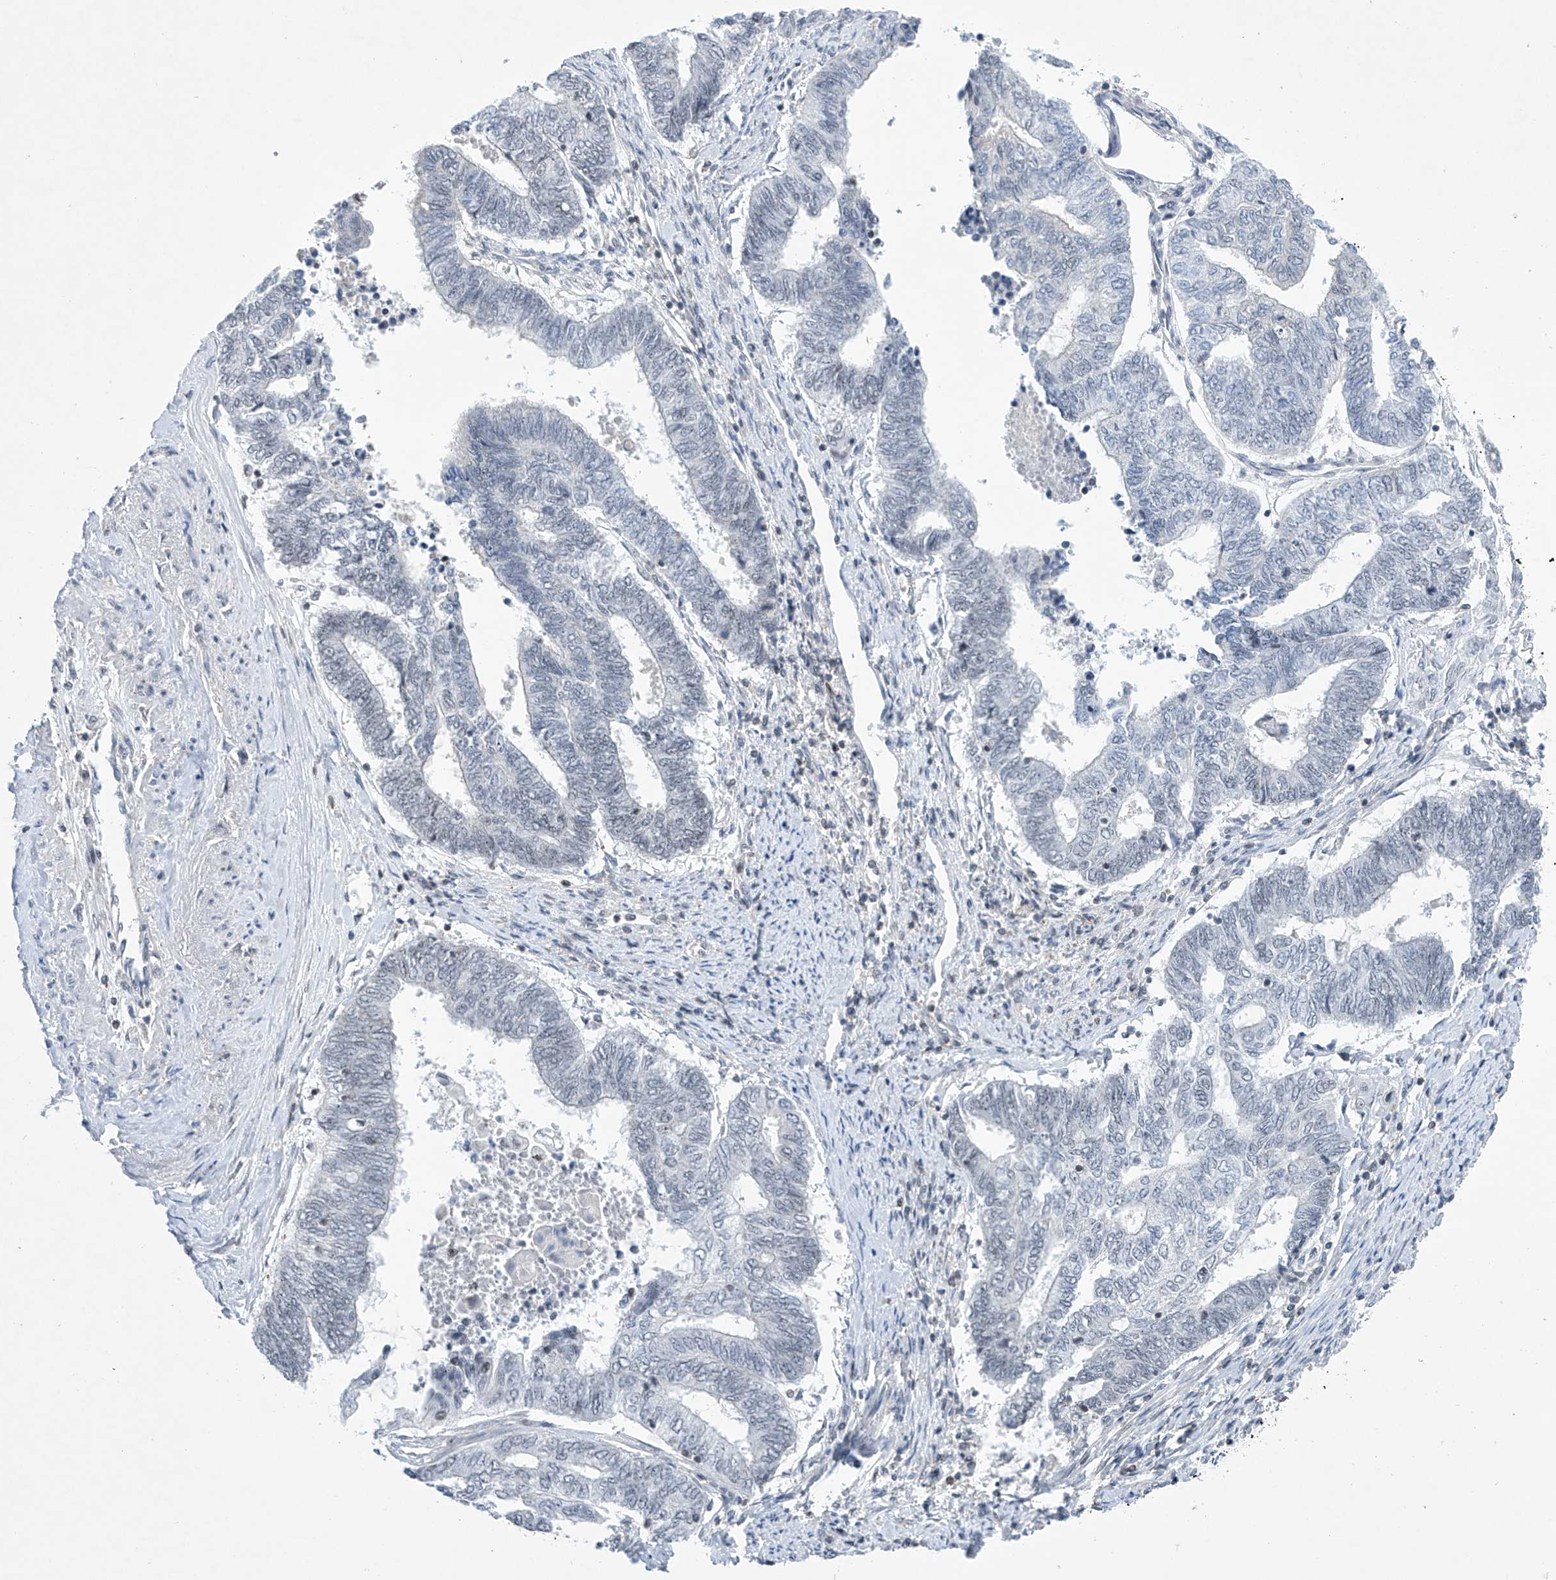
{"staining": {"intensity": "negative", "quantity": "none", "location": "none"}, "tissue": "endometrial cancer", "cell_type": "Tumor cells", "image_type": "cancer", "snomed": [{"axis": "morphology", "description": "Adenocarcinoma, NOS"}, {"axis": "topography", "description": "Uterus"}, {"axis": "topography", "description": "Endometrium"}], "caption": "This is an immunohistochemistry image of adenocarcinoma (endometrial). There is no expression in tumor cells.", "gene": "MSL3", "patient": {"sex": "female", "age": 70}}